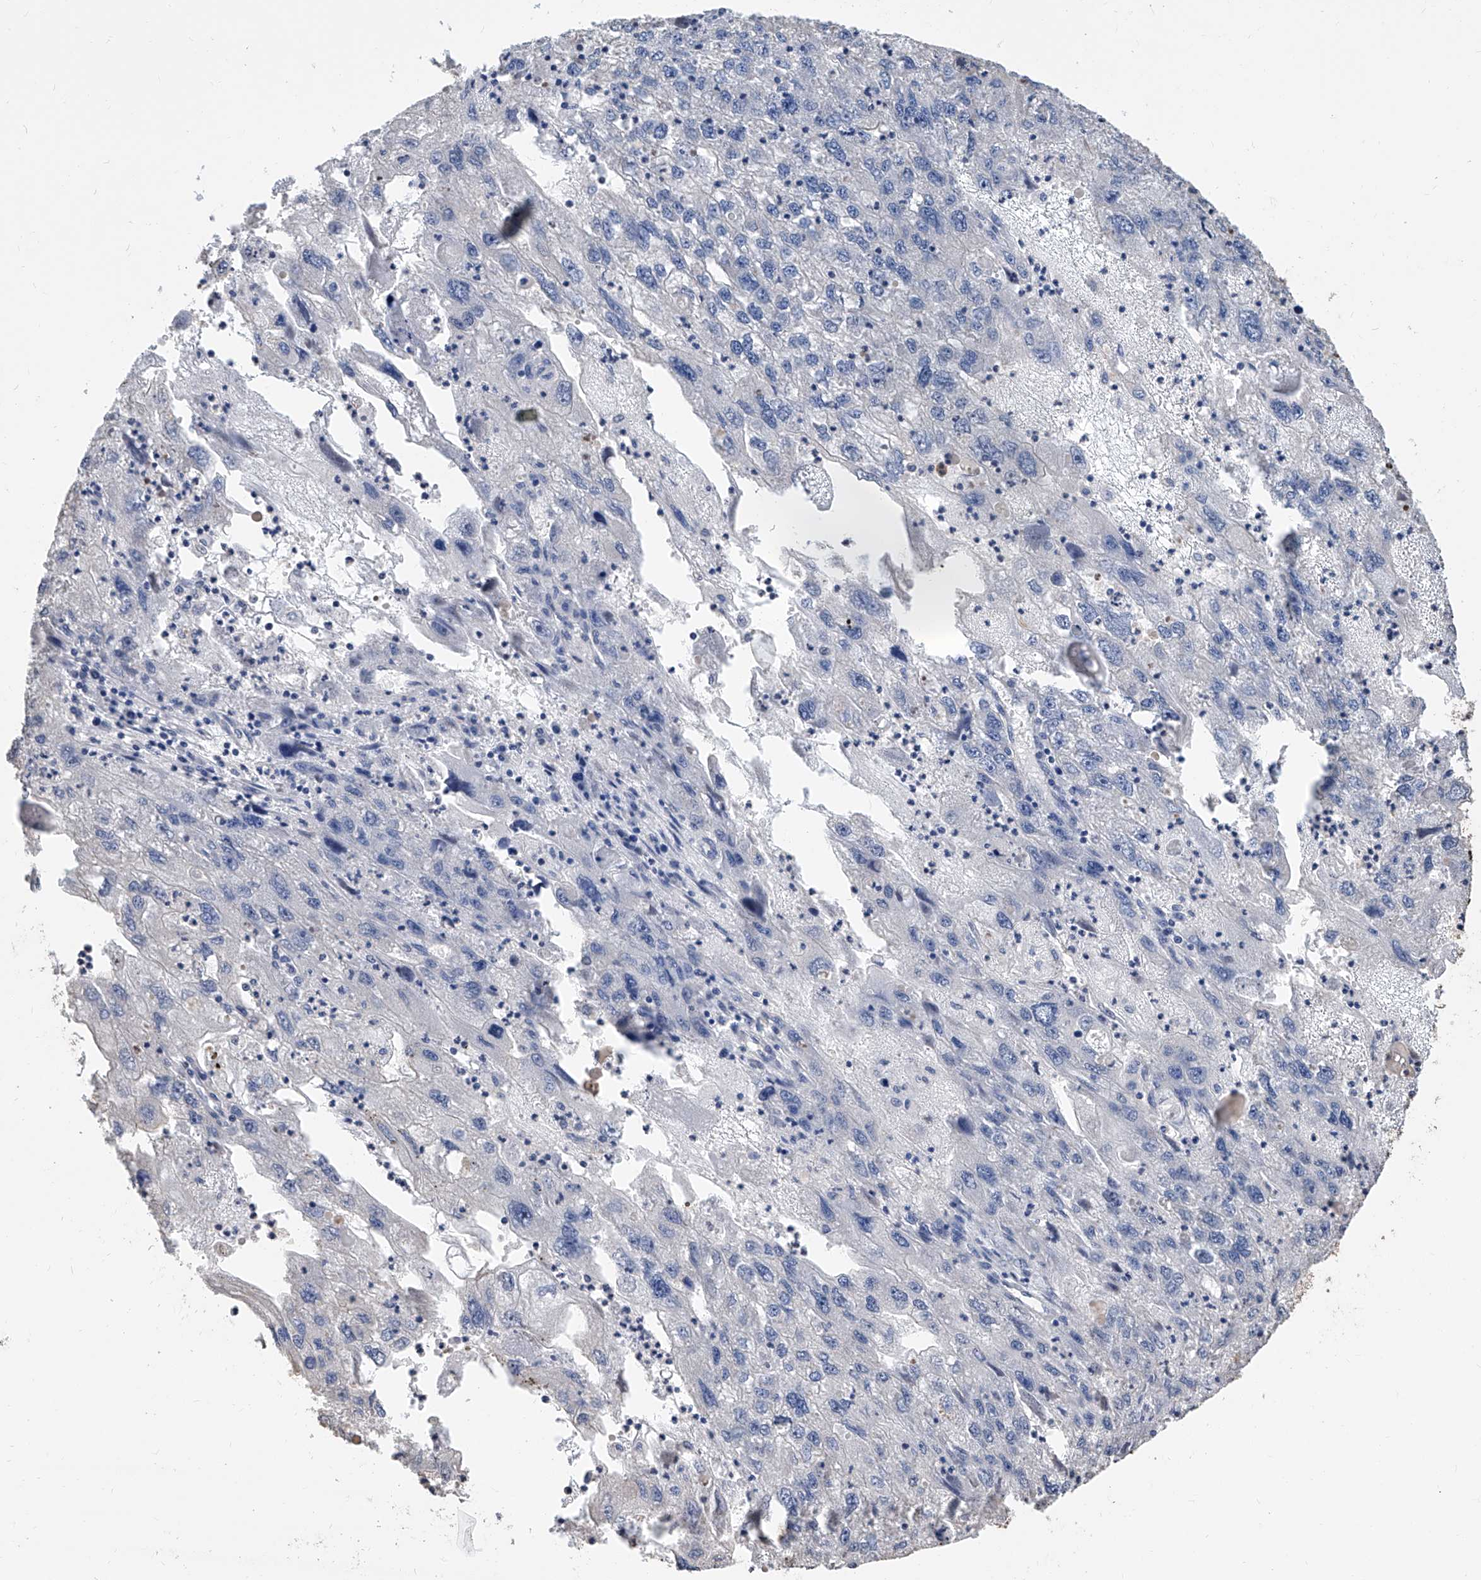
{"staining": {"intensity": "negative", "quantity": "none", "location": "none"}, "tissue": "endometrial cancer", "cell_type": "Tumor cells", "image_type": "cancer", "snomed": [{"axis": "morphology", "description": "Adenocarcinoma, NOS"}, {"axis": "topography", "description": "Endometrium"}], "caption": "Immunohistochemistry of endometrial adenocarcinoma exhibits no staining in tumor cells.", "gene": "RP9", "patient": {"sex": "female", "age": 49}}